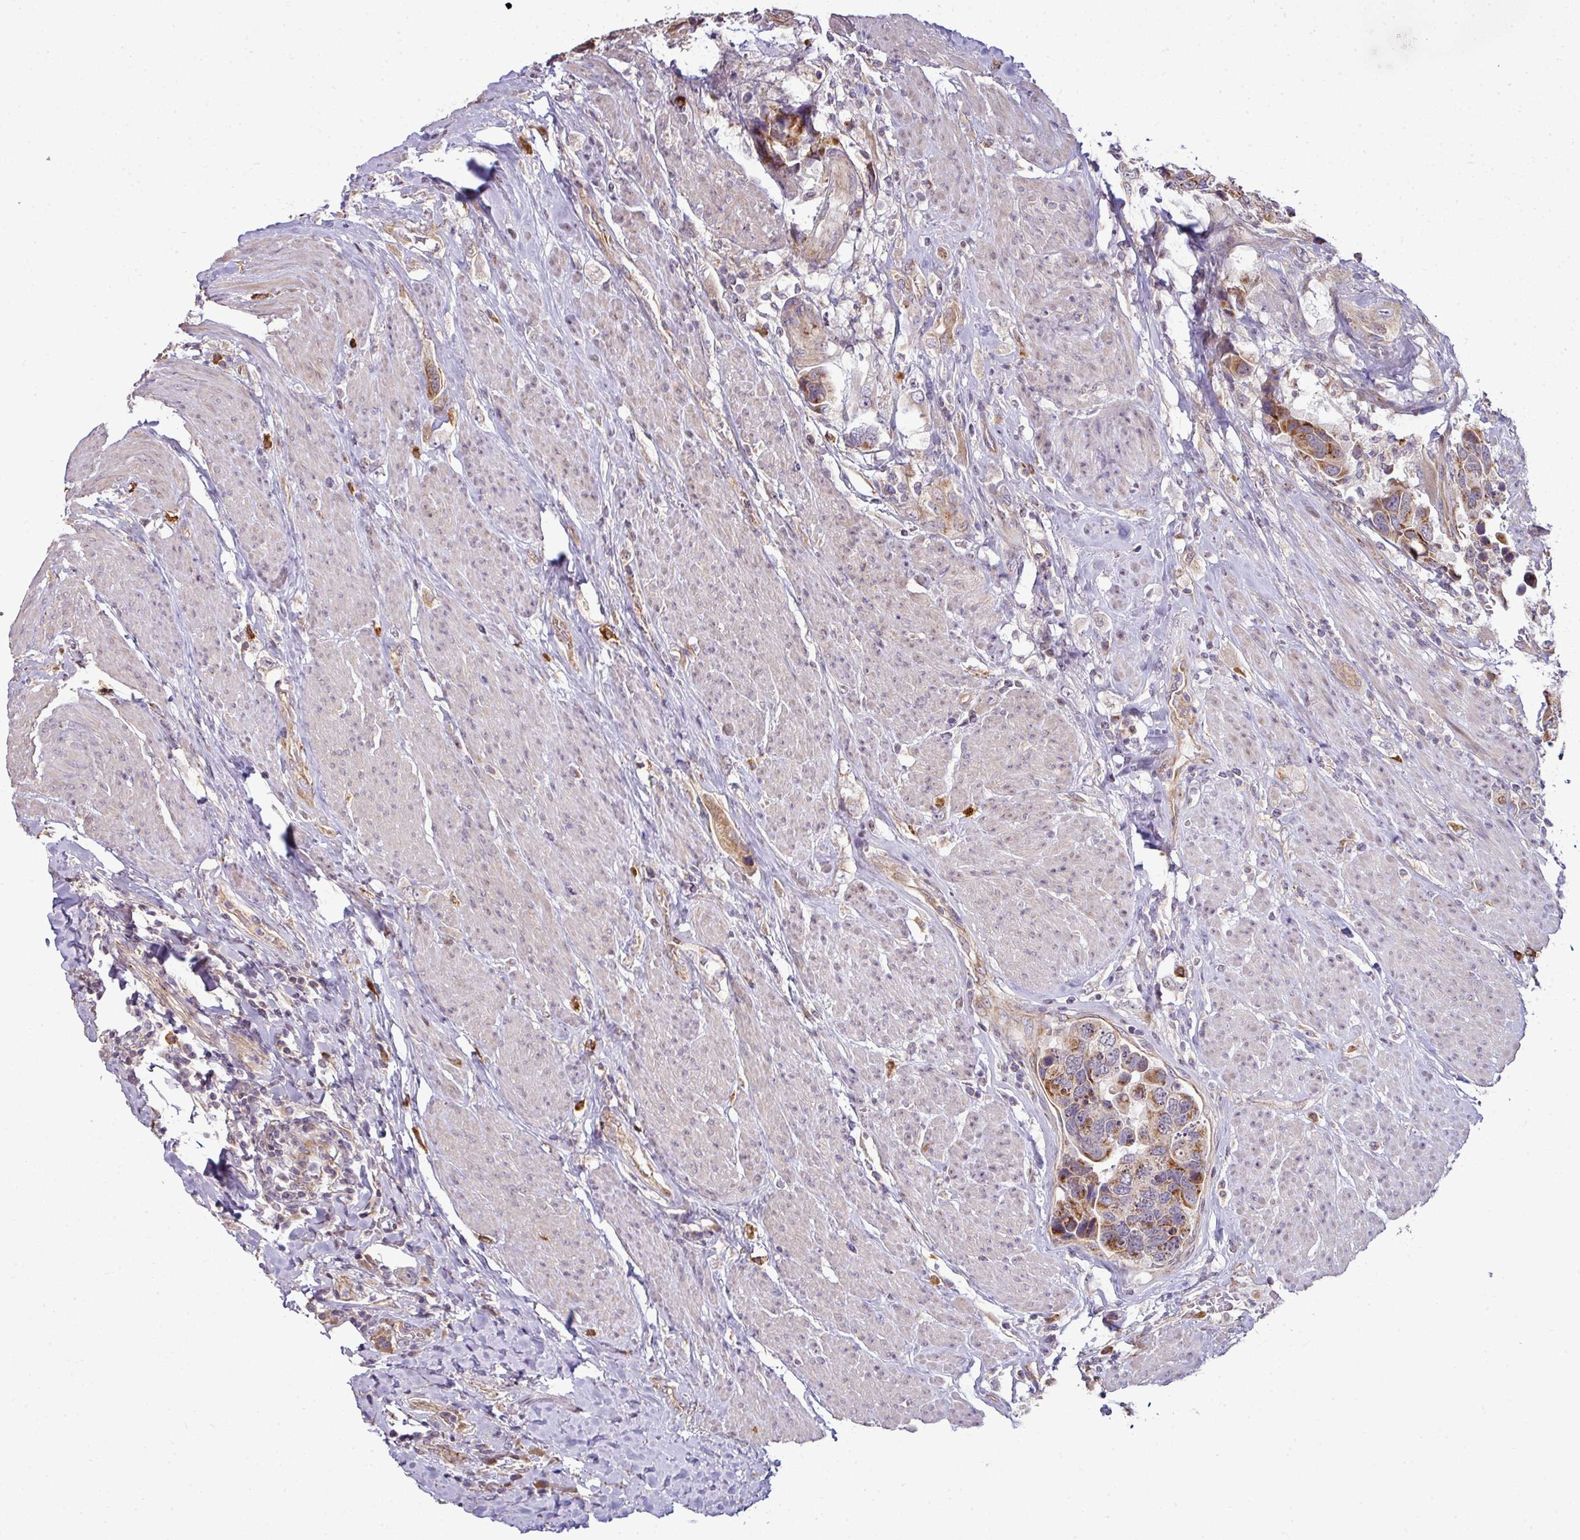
{"staining": {"intensity": "strong", "quantity": ">75%", "location": "cytoplasmic/membranous"}, "tissue": "urothelial cancer", "cell_type": "Tumor cells", "image_type": "cancer", "snomed": [{"axis": "morphology", "description": "Urothelial carcinoma, High grade"}, {"axis": "topography", "description": "Urinary bladder"}], "caption": "High-grade urothelial carcinoma tissue shows strong cytoplasmic/membranous staining in approximately >75% of tumor cells", "gene": "TIMMDC1", "patient": {"sex": "male", "age": 74}}